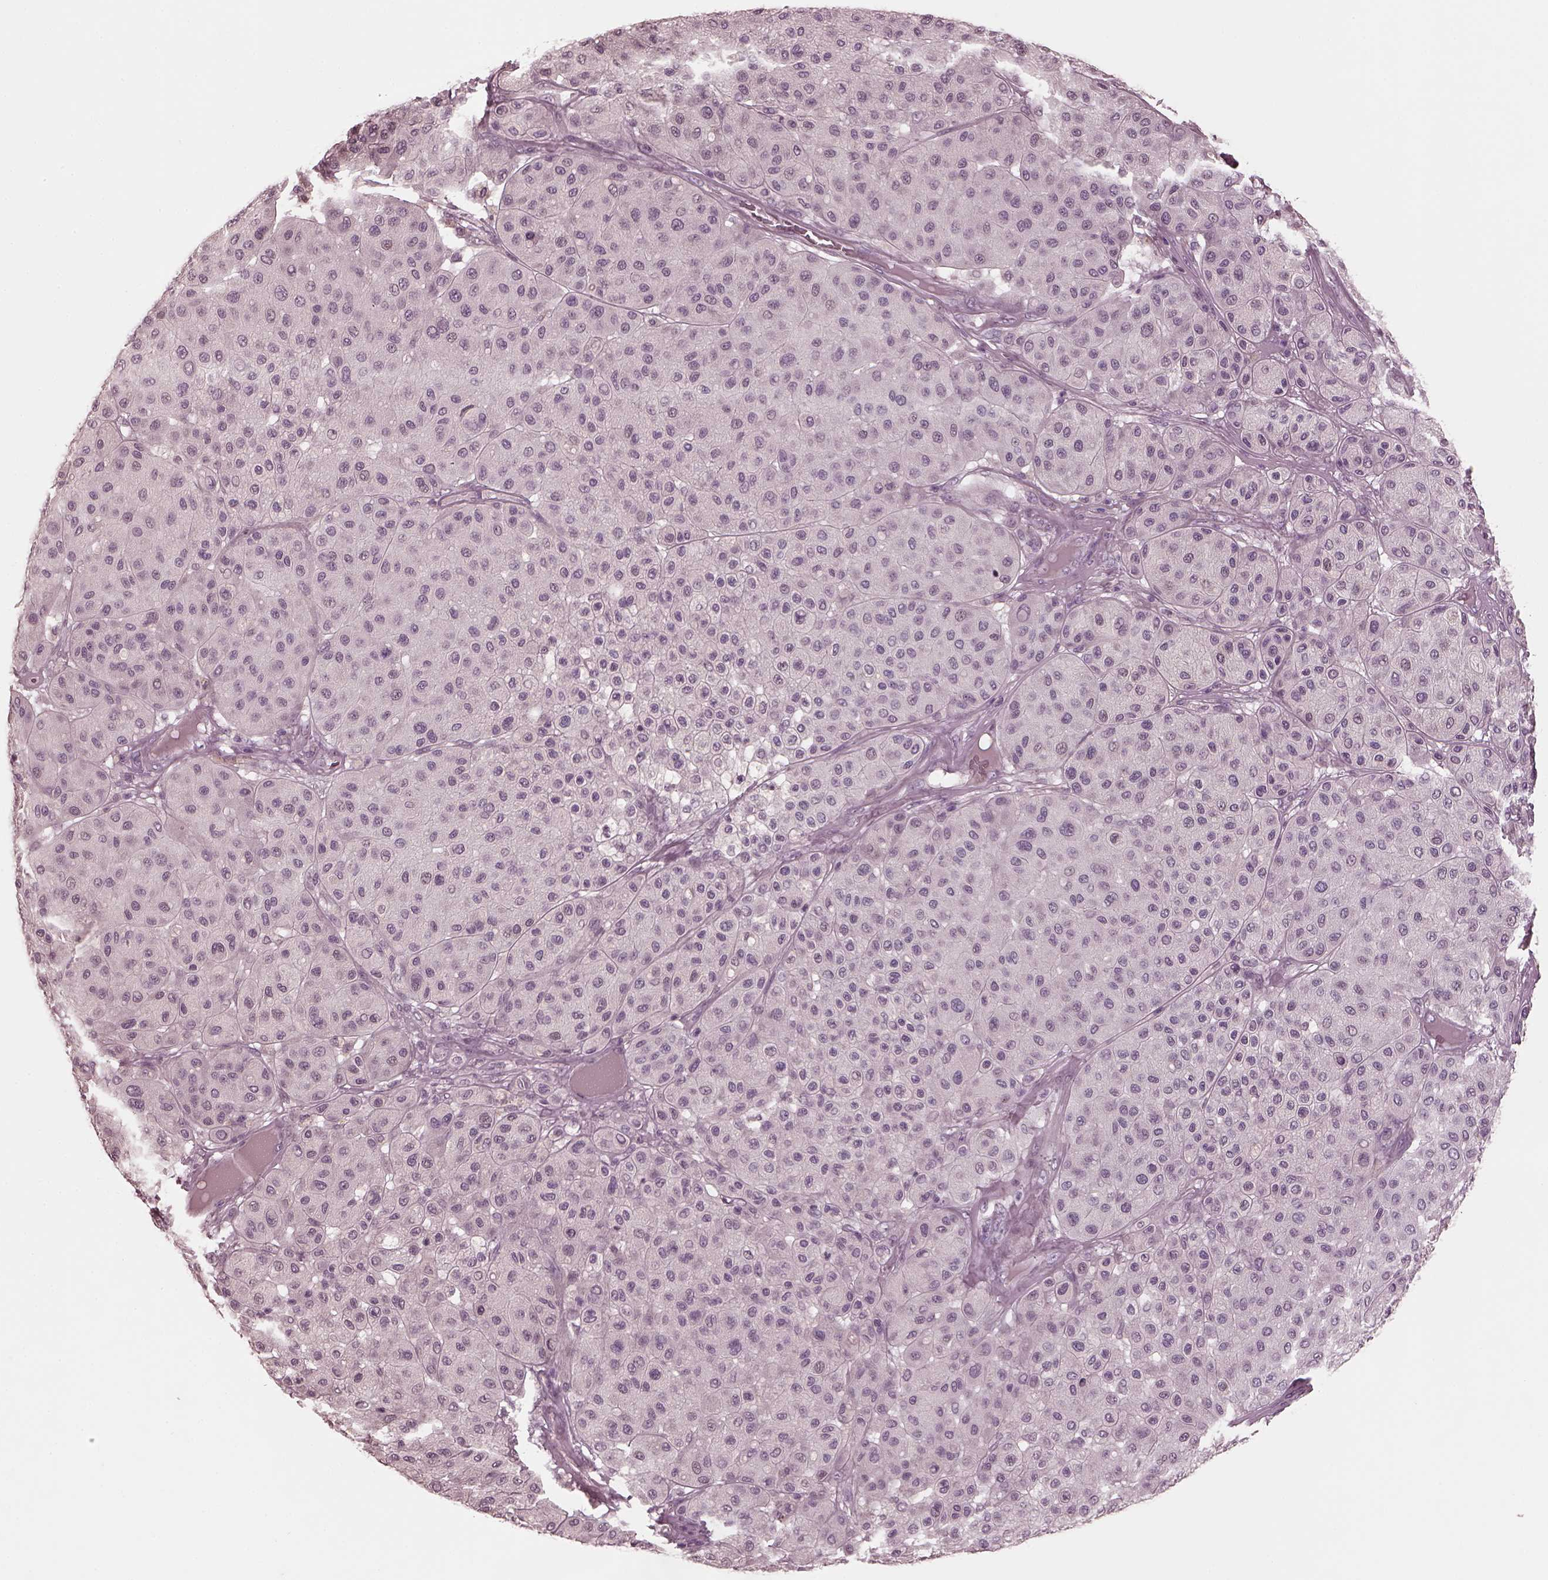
{"staining": {"intensity": "negative", "quantity": "none", "location": "none"}, "tissue": "melanoma", "cell_type": "Tumor cells", "image_type": "cancer", "snomed": [{"axis": "morphology", "description": "Malignant melanoma, Metastatic site"}, {"axis": "topography", "description": "Smooth muscle"}], "caption": "This is an immunohistochemistry micrograph of melanoma. There is no positivity in tumor cells.", "gene": "RCVRN", "patient": {"sex": "male", "age": 41}}